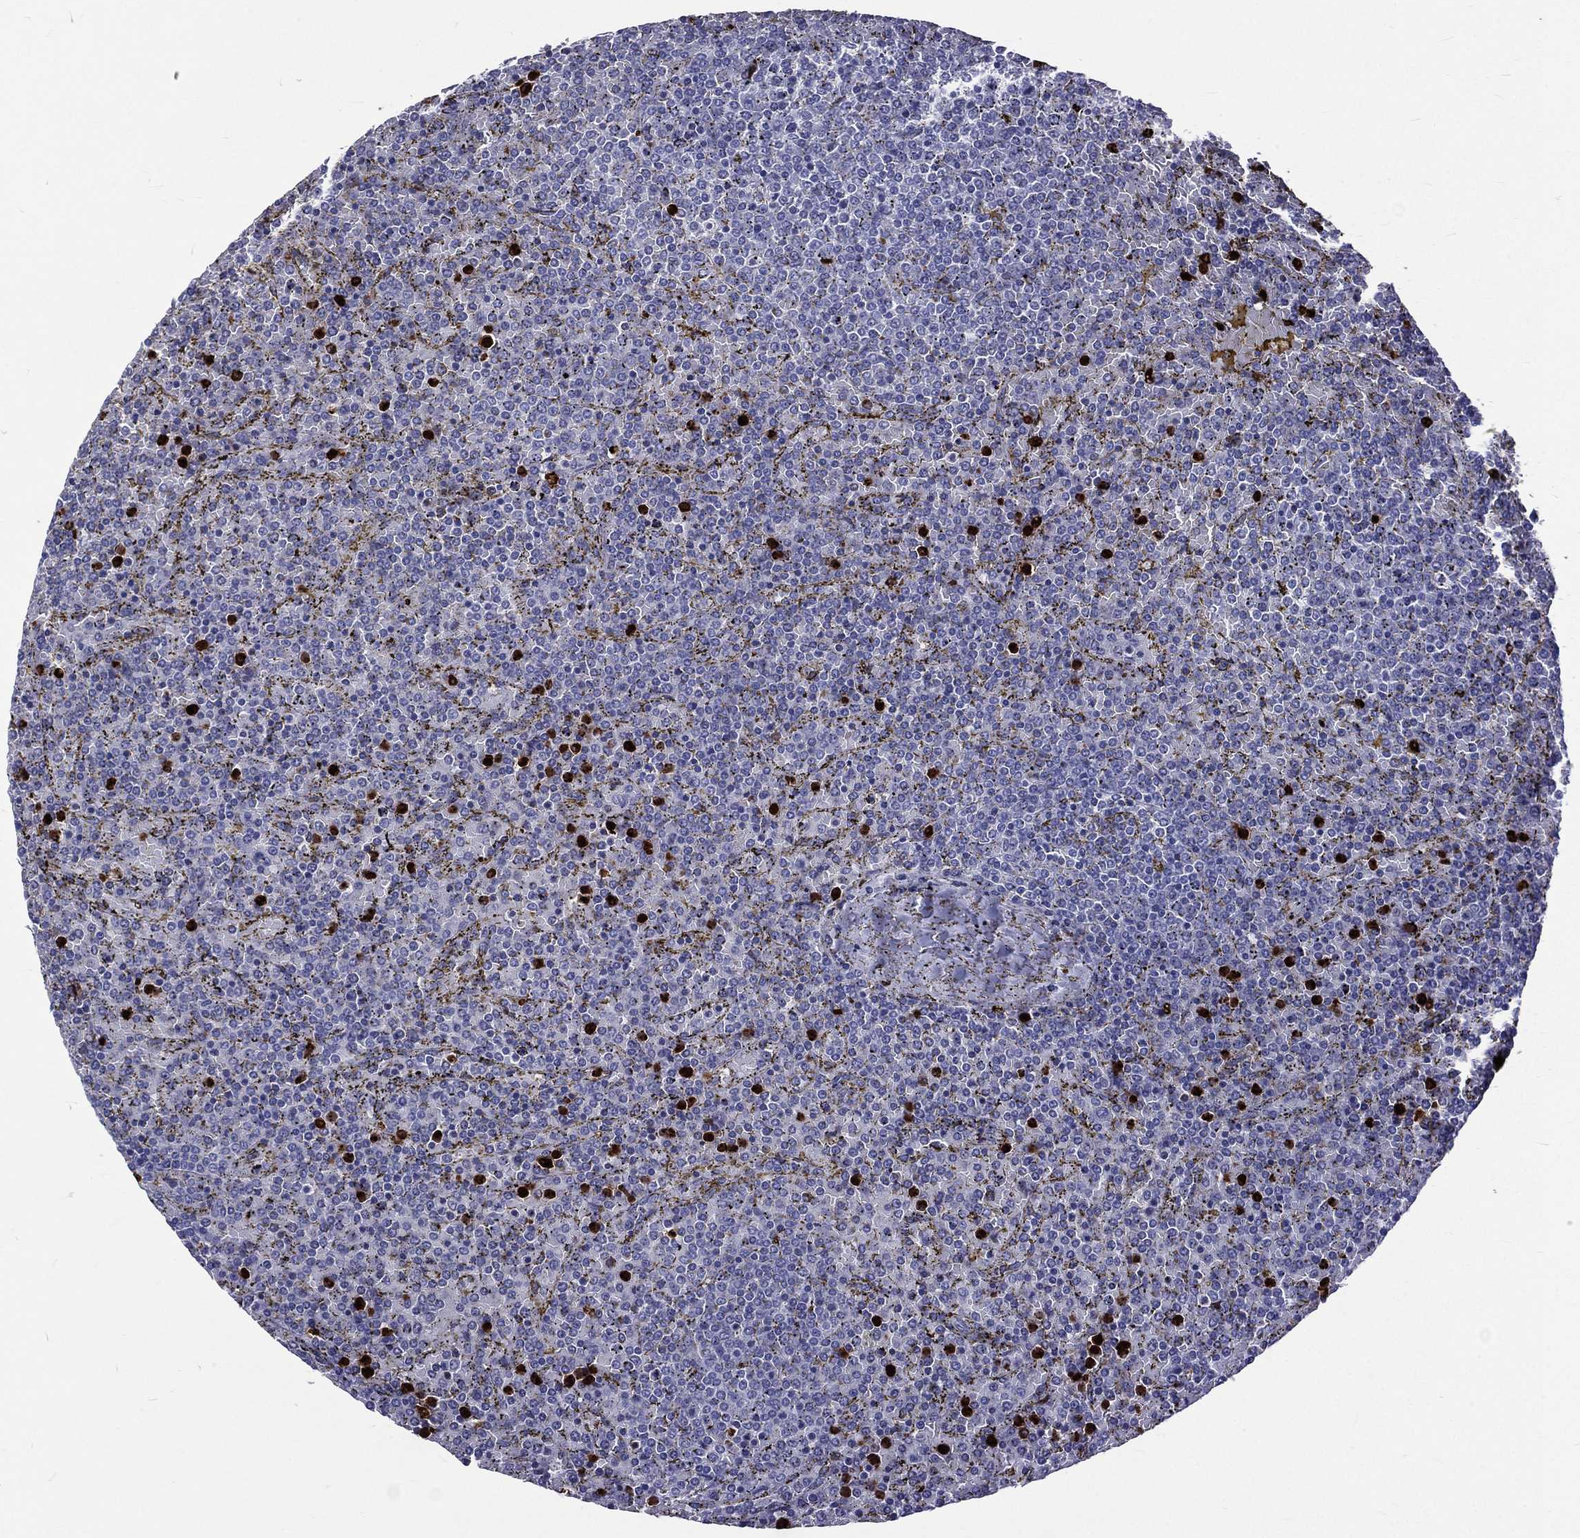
{"staining": {"intensity": "negative", "quantity": "none", "location": "none"}, "tissue": "lymphoma", "cell_type": "Tumor cells", "image_type": "cancer", "snomed": [{"axis": "morphology", "description": "Malignant lymphoma, non-Hodgkin's type, Low grade"}, {"axis": "topography", "description": "Spleen"}], "caption": "High power microscopy micrograph of an IHC photomicrograph of low-grade malignant lymphoma, non-Hodgkin's type, revealing no significant positivity in tumor cells. Brightfield microscopy of immunohistochemistry stained with DAB (3,3'-diaminobenzidine) (brown) and hematoxylin (blue), captured at high magnification.", "gene": "ELANE", "patient": {"sex": "female", "age": 77}}